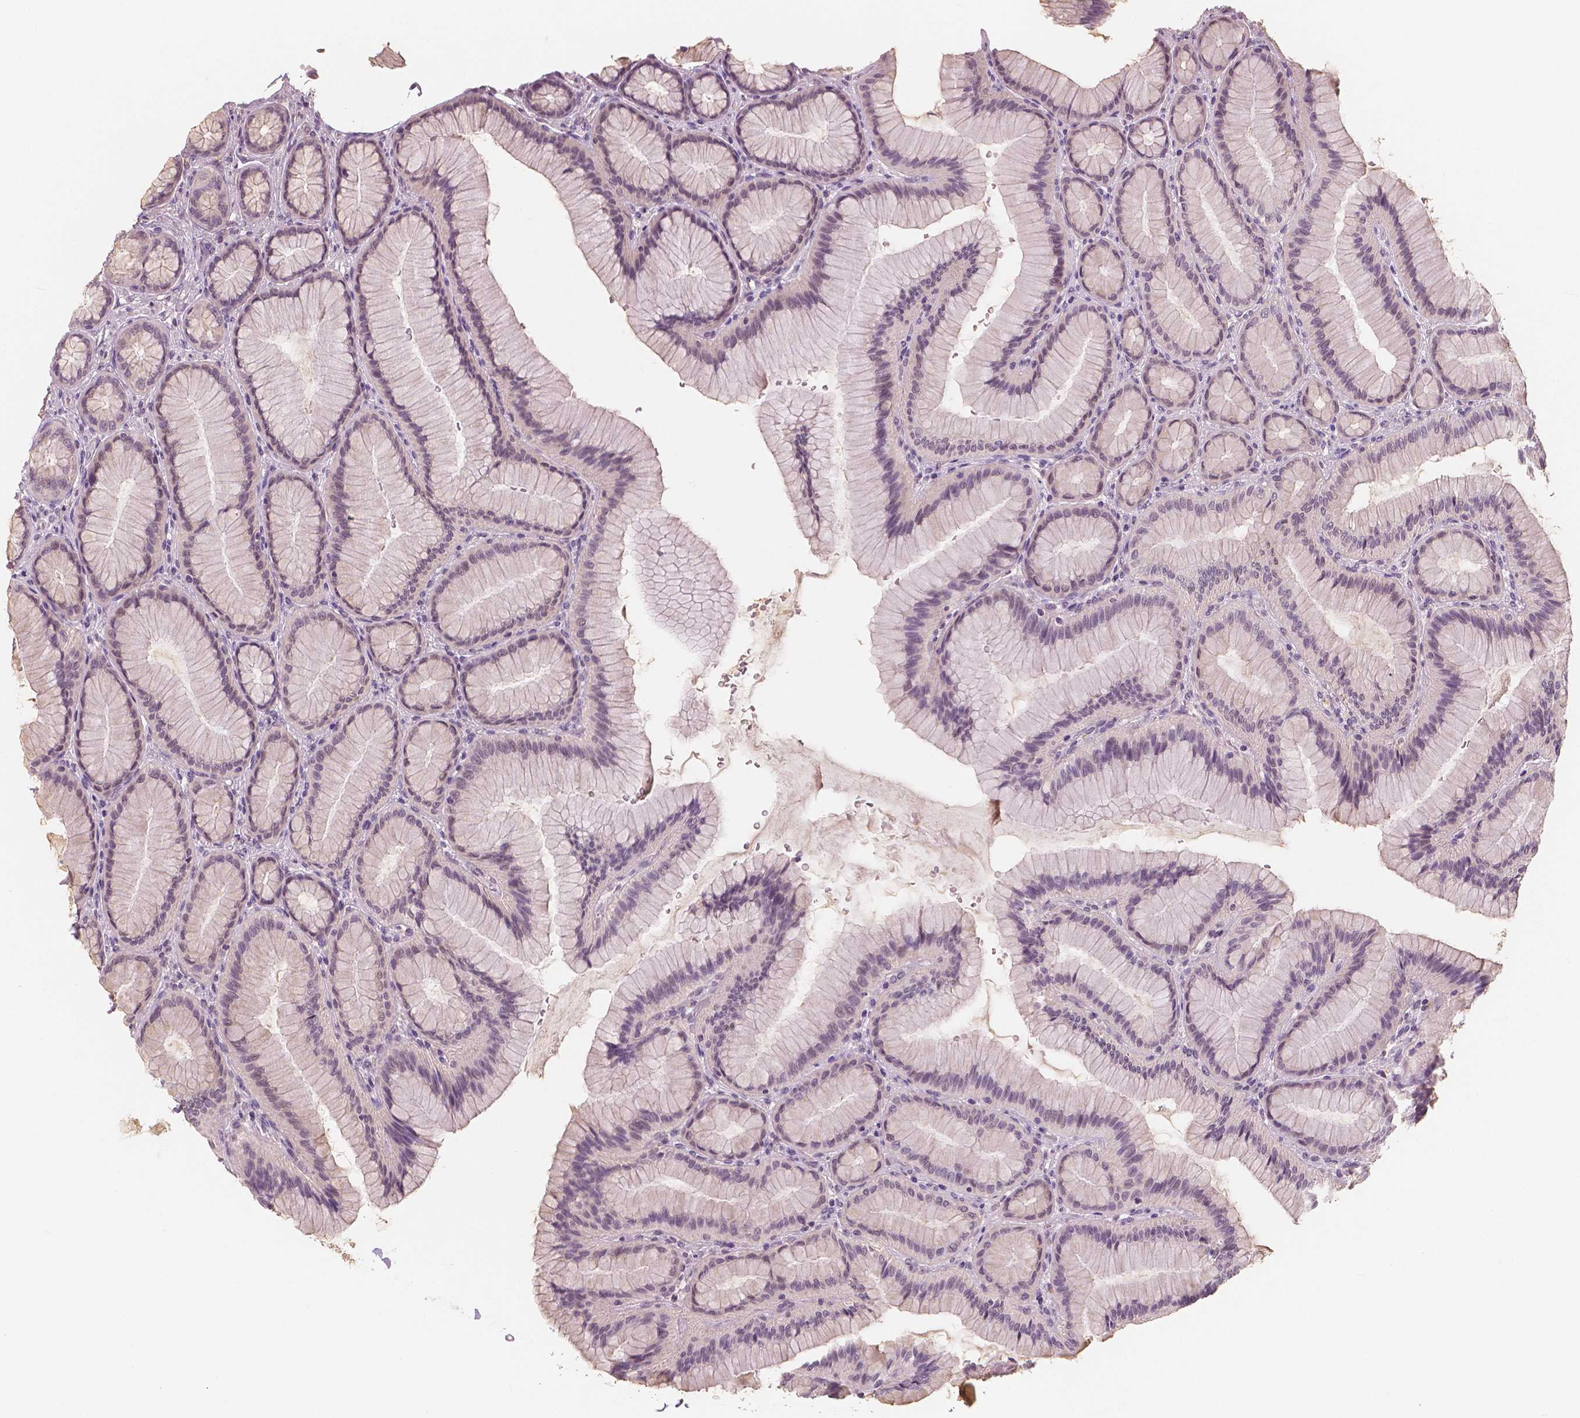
{"staining": {"intensity": "negative", "quantity": "none", "location": "none"}, "tissue": "stomach", "cell_type": "Glandular cells", "image_type": "normal", "snomed": [{"axis": "morphology", "description": "Normal tissue, NOS"}, {"axis": "morphology", "description": "Adenocarcinoma, NOS"}, {"axis": "morphology", "description": "Adenocarcinoma, High grade"}, {"axis": "topography", "description": "Stomach, upper"}, {"axis": "topography", "description": "Stomach"}], "caption": "The photomicrograph exhibits no staining of glandular cells in benign stomach.", "gene": "RNASE7", "patient": {"sex": "female", "age": 65}}